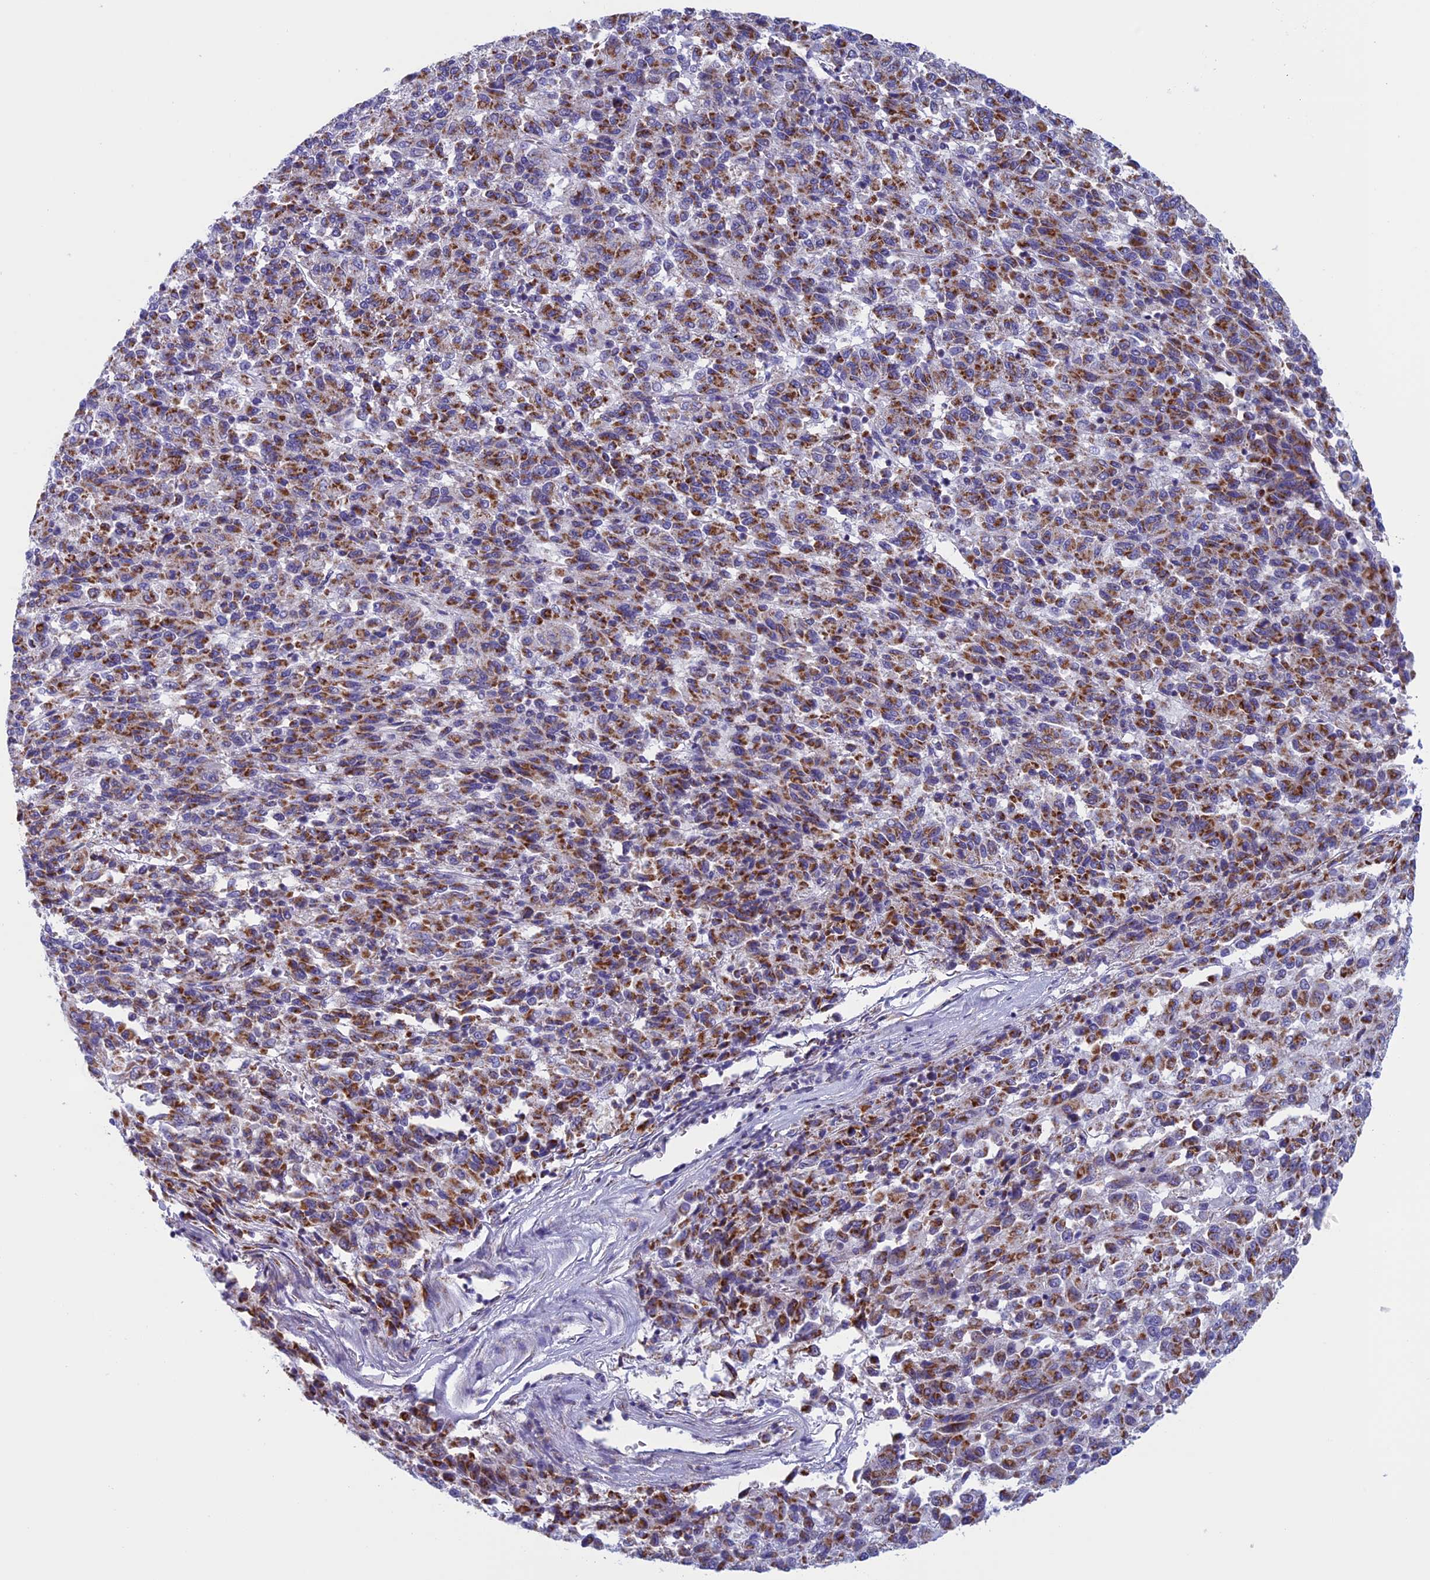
{"staining": {"intensity": "moderate", "quantity": ">75%", "location": "cytoplasmic/membranous"}, "tissue": "melanoma", "cell_type": "Tumor cells", "image_type": "cancer", "snomed": [{"axis": "morphology", "description": "Malignant melanoma, Metastatic site"}, {"axis": "topography", "description": "Lung"}], "caption": "Immunohistochemical staining of malignant melanoma (metastatic site) displays medium levels of moderate cytoplasmic/membranous protein staining in about >75% of tumor cells. Immunohistochemistry (ihc) stains the protein in brown and the nuclei are stained blue.", "gene": "NDUFB9", "patient": {"sex": "male", "age": 64}}